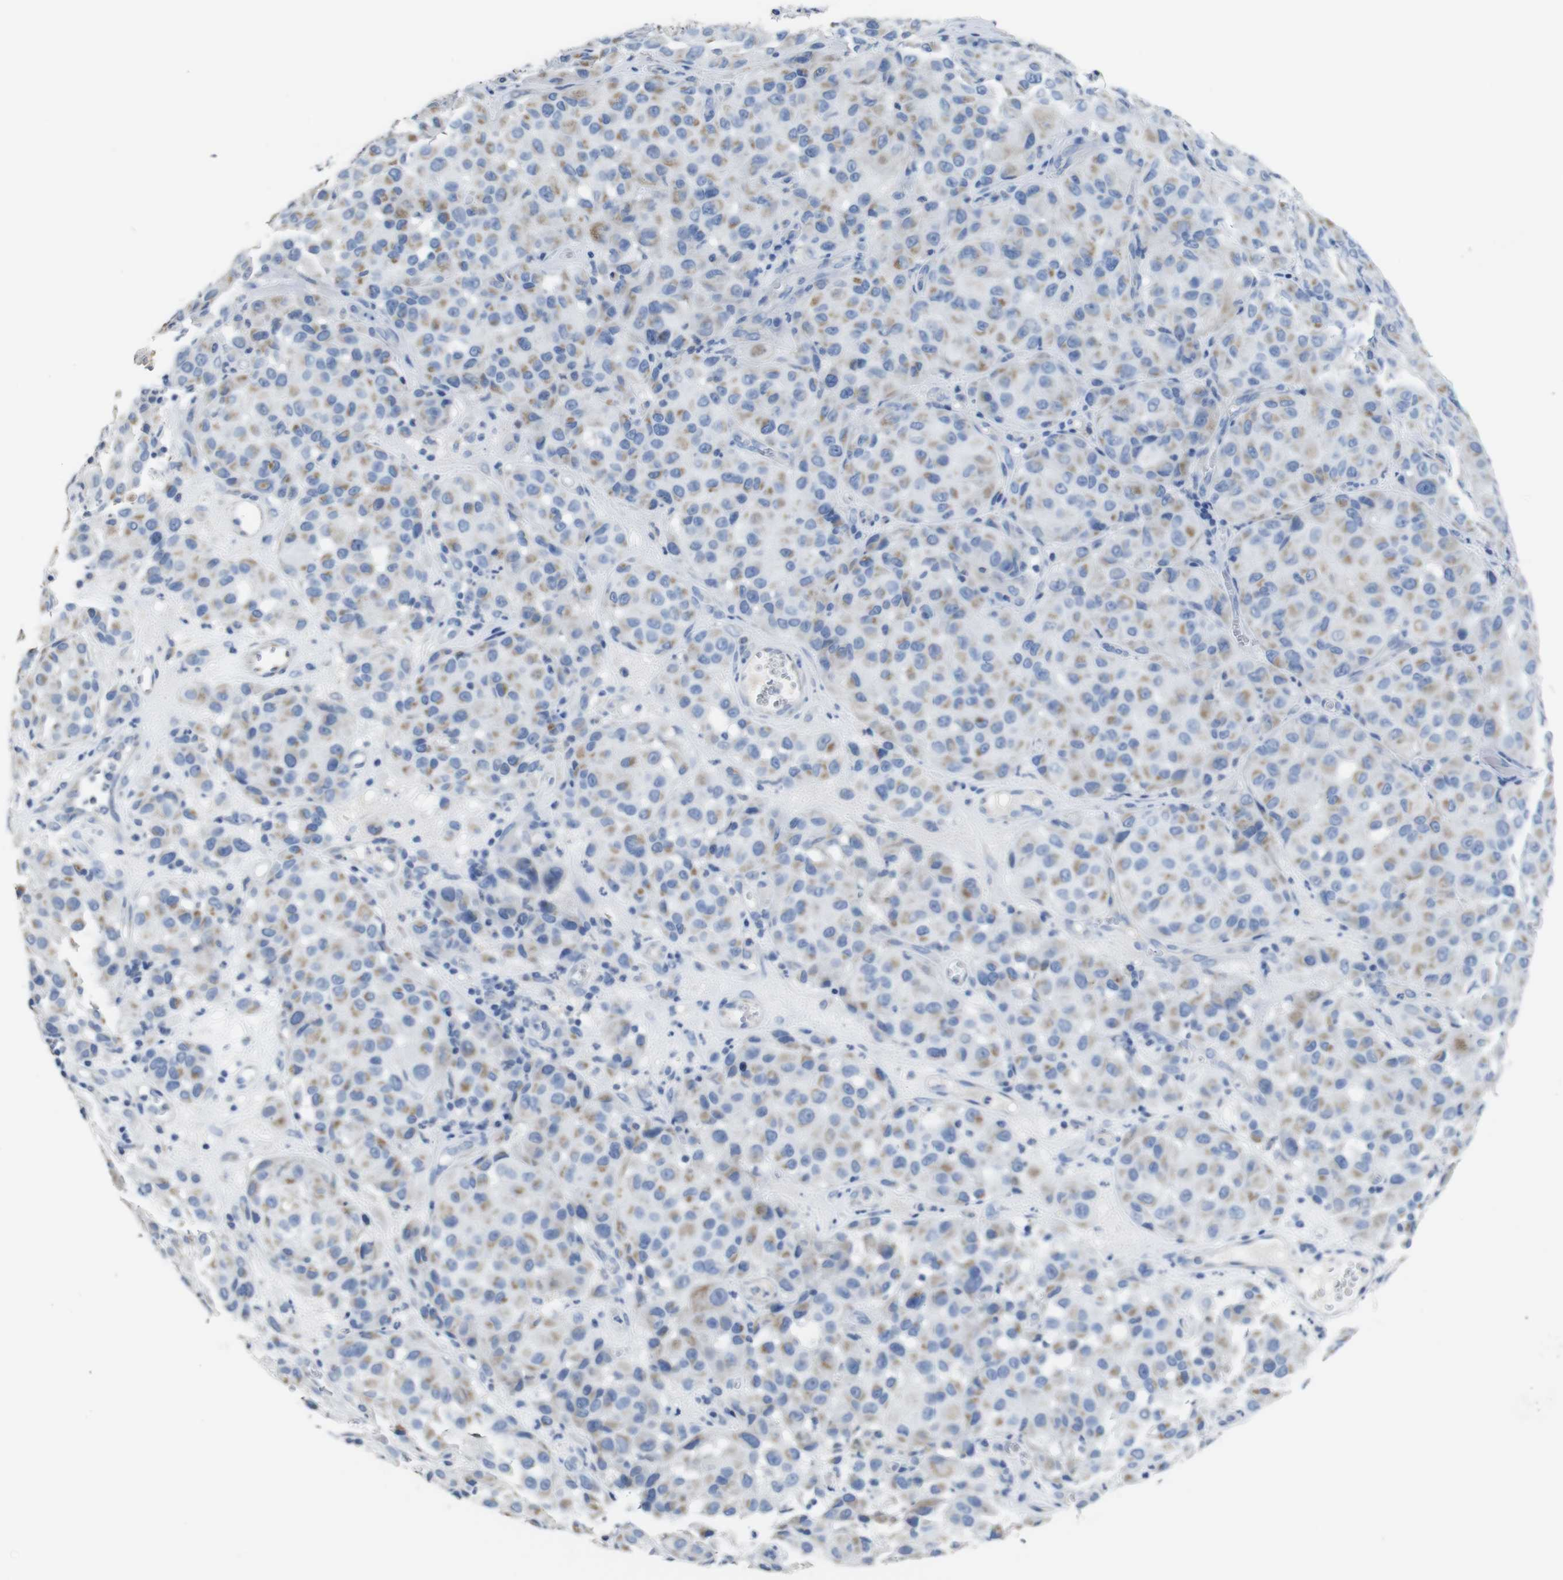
{"staining": {"intensity": "moderate", "quantity": "25%-75%", "location": "cytoplasmic/membranous"}, "tissue": "melanoma", "cell_type": "Tumor cells", "image_type": "cancer", "snomed": [{"axis": "morphology", "description": "Malignant melanoma, NOS"}, {"axis": "topography", "description": "Skin"}], "caption": "Tumor cells demonstrate medium levels of moderate cytoplasmic/membranous staining in about 25%-75% of cells in human melanoma. Nuclei are stained in blue.", "gene": "MAOA", "patient": {"sex": "female", "age": 21}}